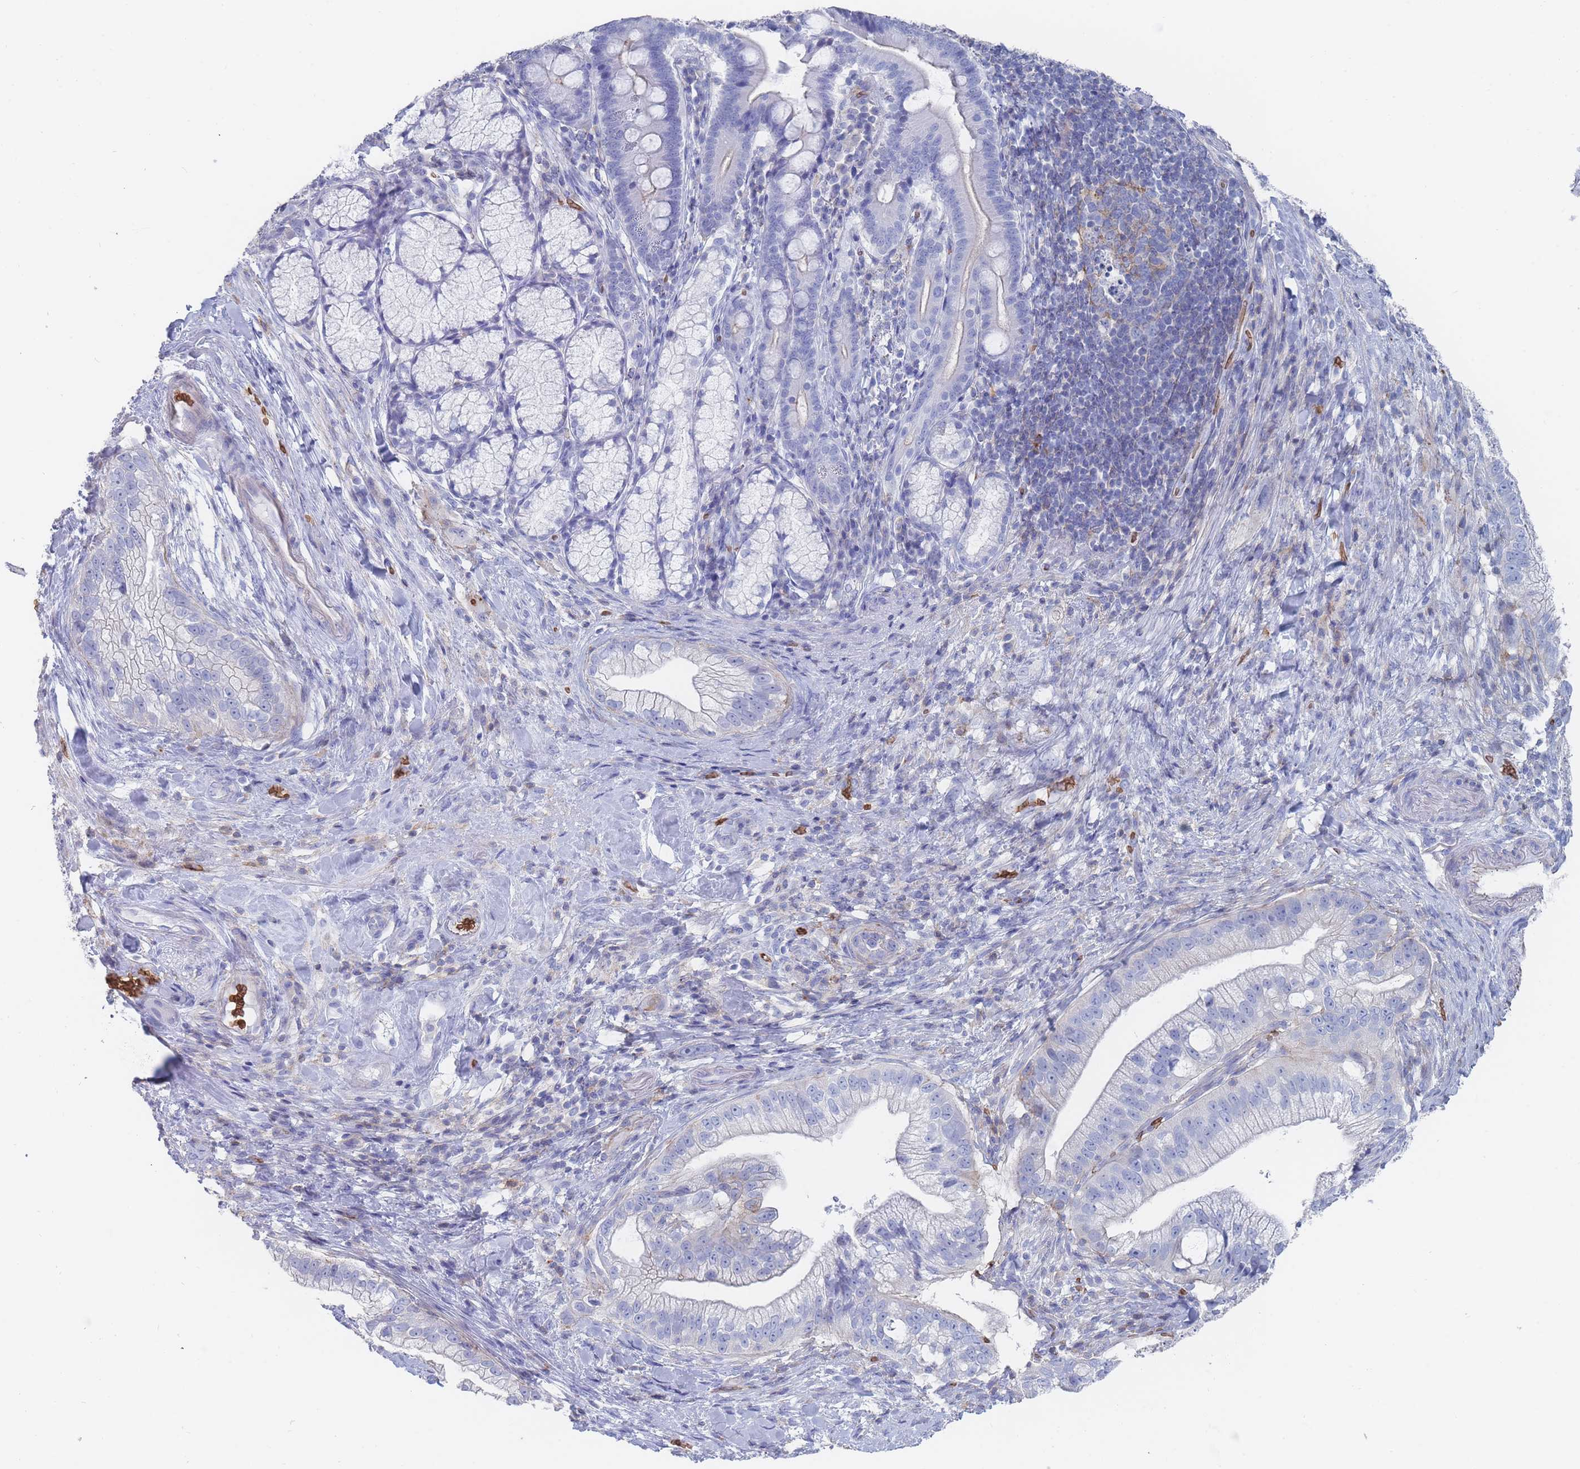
{"staining": {"intensity": "negative", "quantity": "none", "location": "none"}, "tissue": "pancreatic cancer", "cell_type": "Tumor cells", "image_type": "cancer", "snomed": [{"axis": "morphology", "description": "Adenocarcinoma, NOS"}, {"axis": "topography", "description": "Pancreas"}], "caption": "Human pancreatic cancer (adenocarcinoma) stained for a protein using immunohistochemistry (IHC) exhibits no positivity in tumor cells.", "gene": "SLC2A1", "patient": {"sex": "male", "age": 70}}